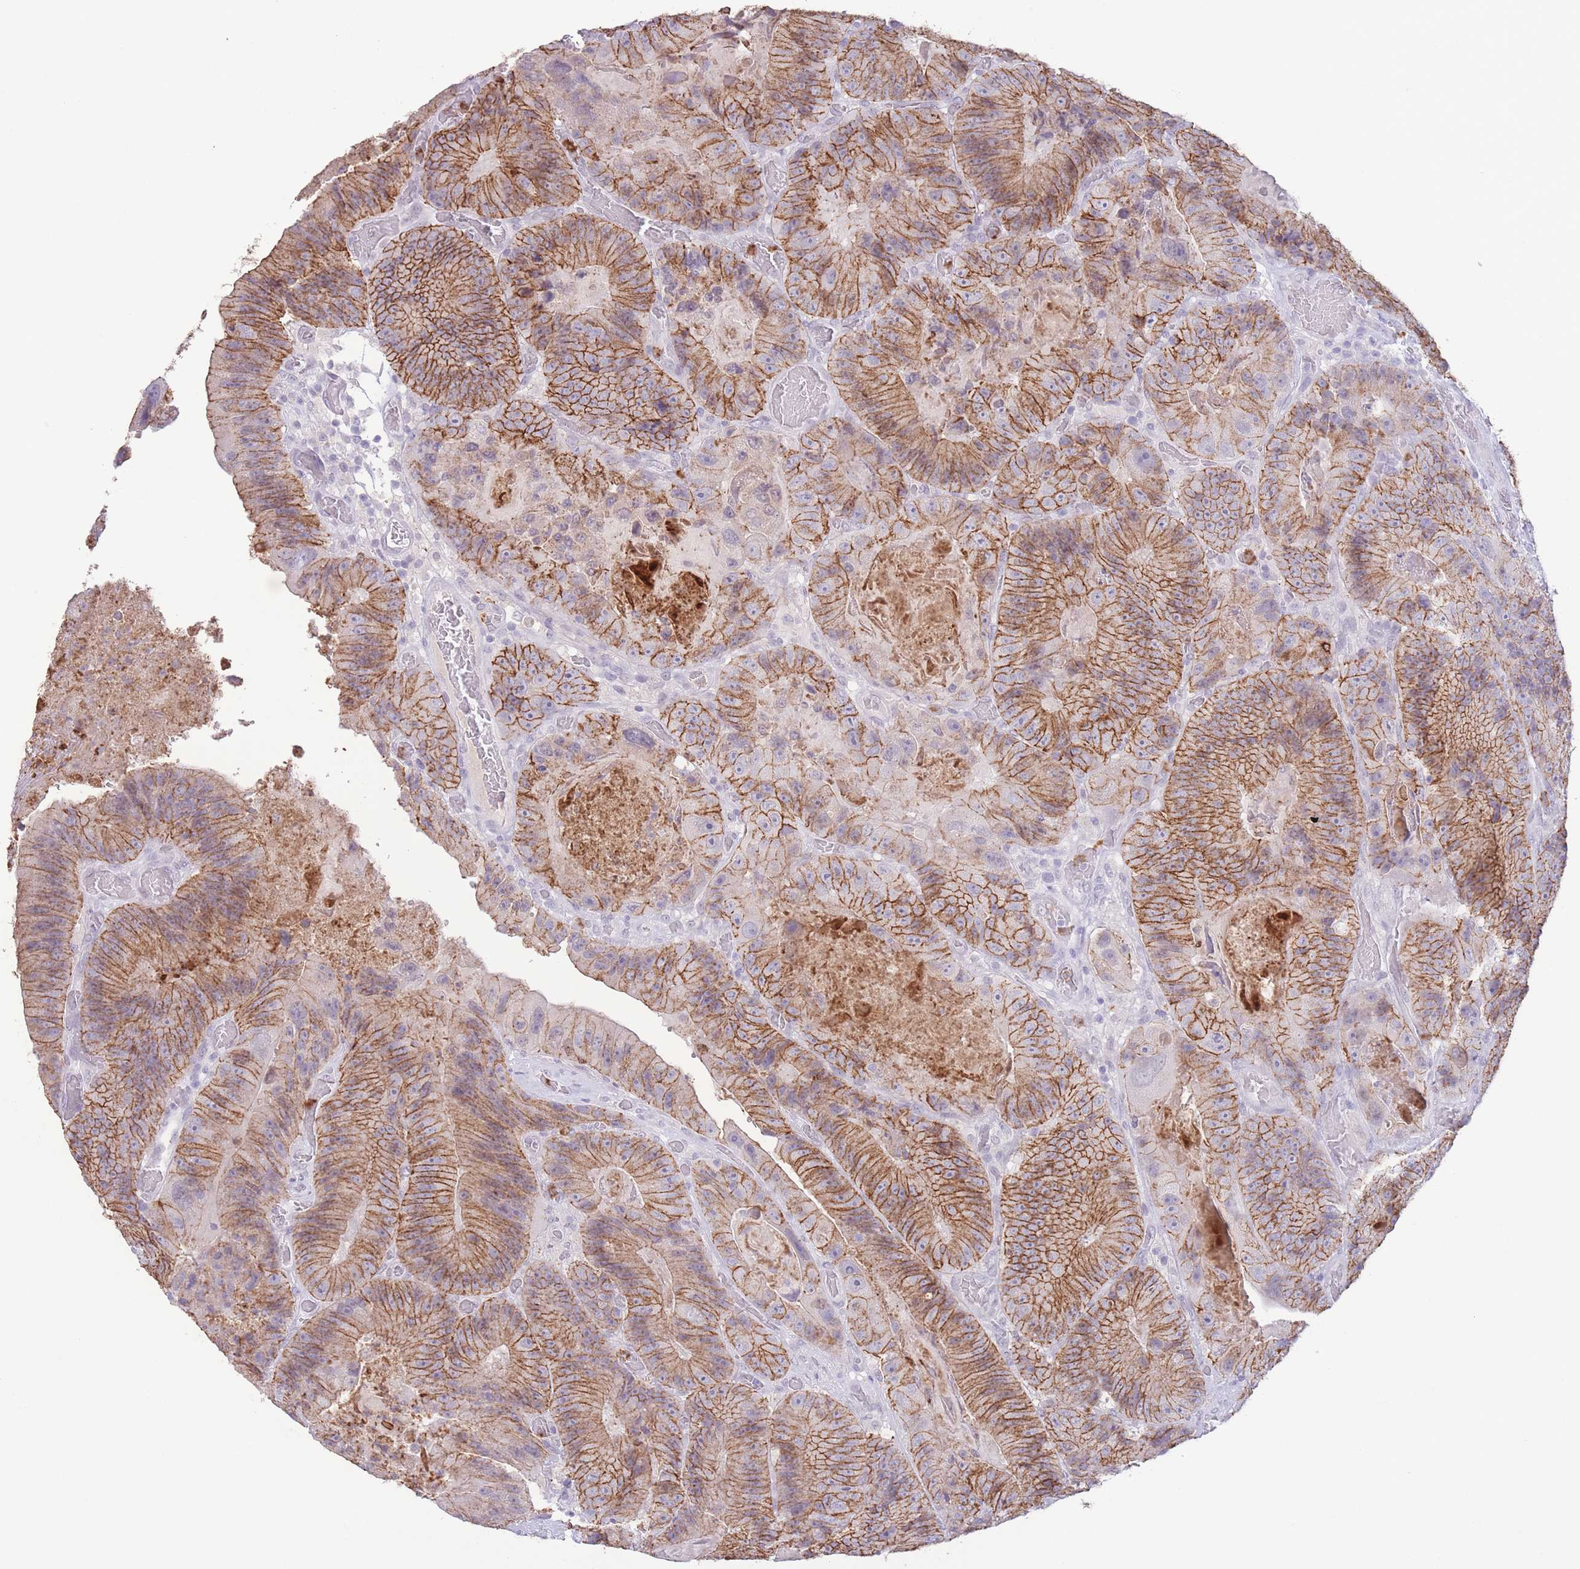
{"staining": {"intensity": "moderate", "quantity": ">75%", "location": "cytoplasmic/membranous"}, "tissue": "colorectal cancer", "cell_type": "Tumor cells", "image_type": "cancer", "snomed": [{"axis": "morphology", "description": "Adenocarcinoma, NOS"}, {"axis": "topography", "description": "Colon"}], "caption": "Adenocarcinoma (colorectal) tissue demonstrates moderate cytoplasmic/membranous positivity in approximately >75% of tumor cells", "gene": "LCLAT1", "patient": {"sex": "female", "age": 86}}